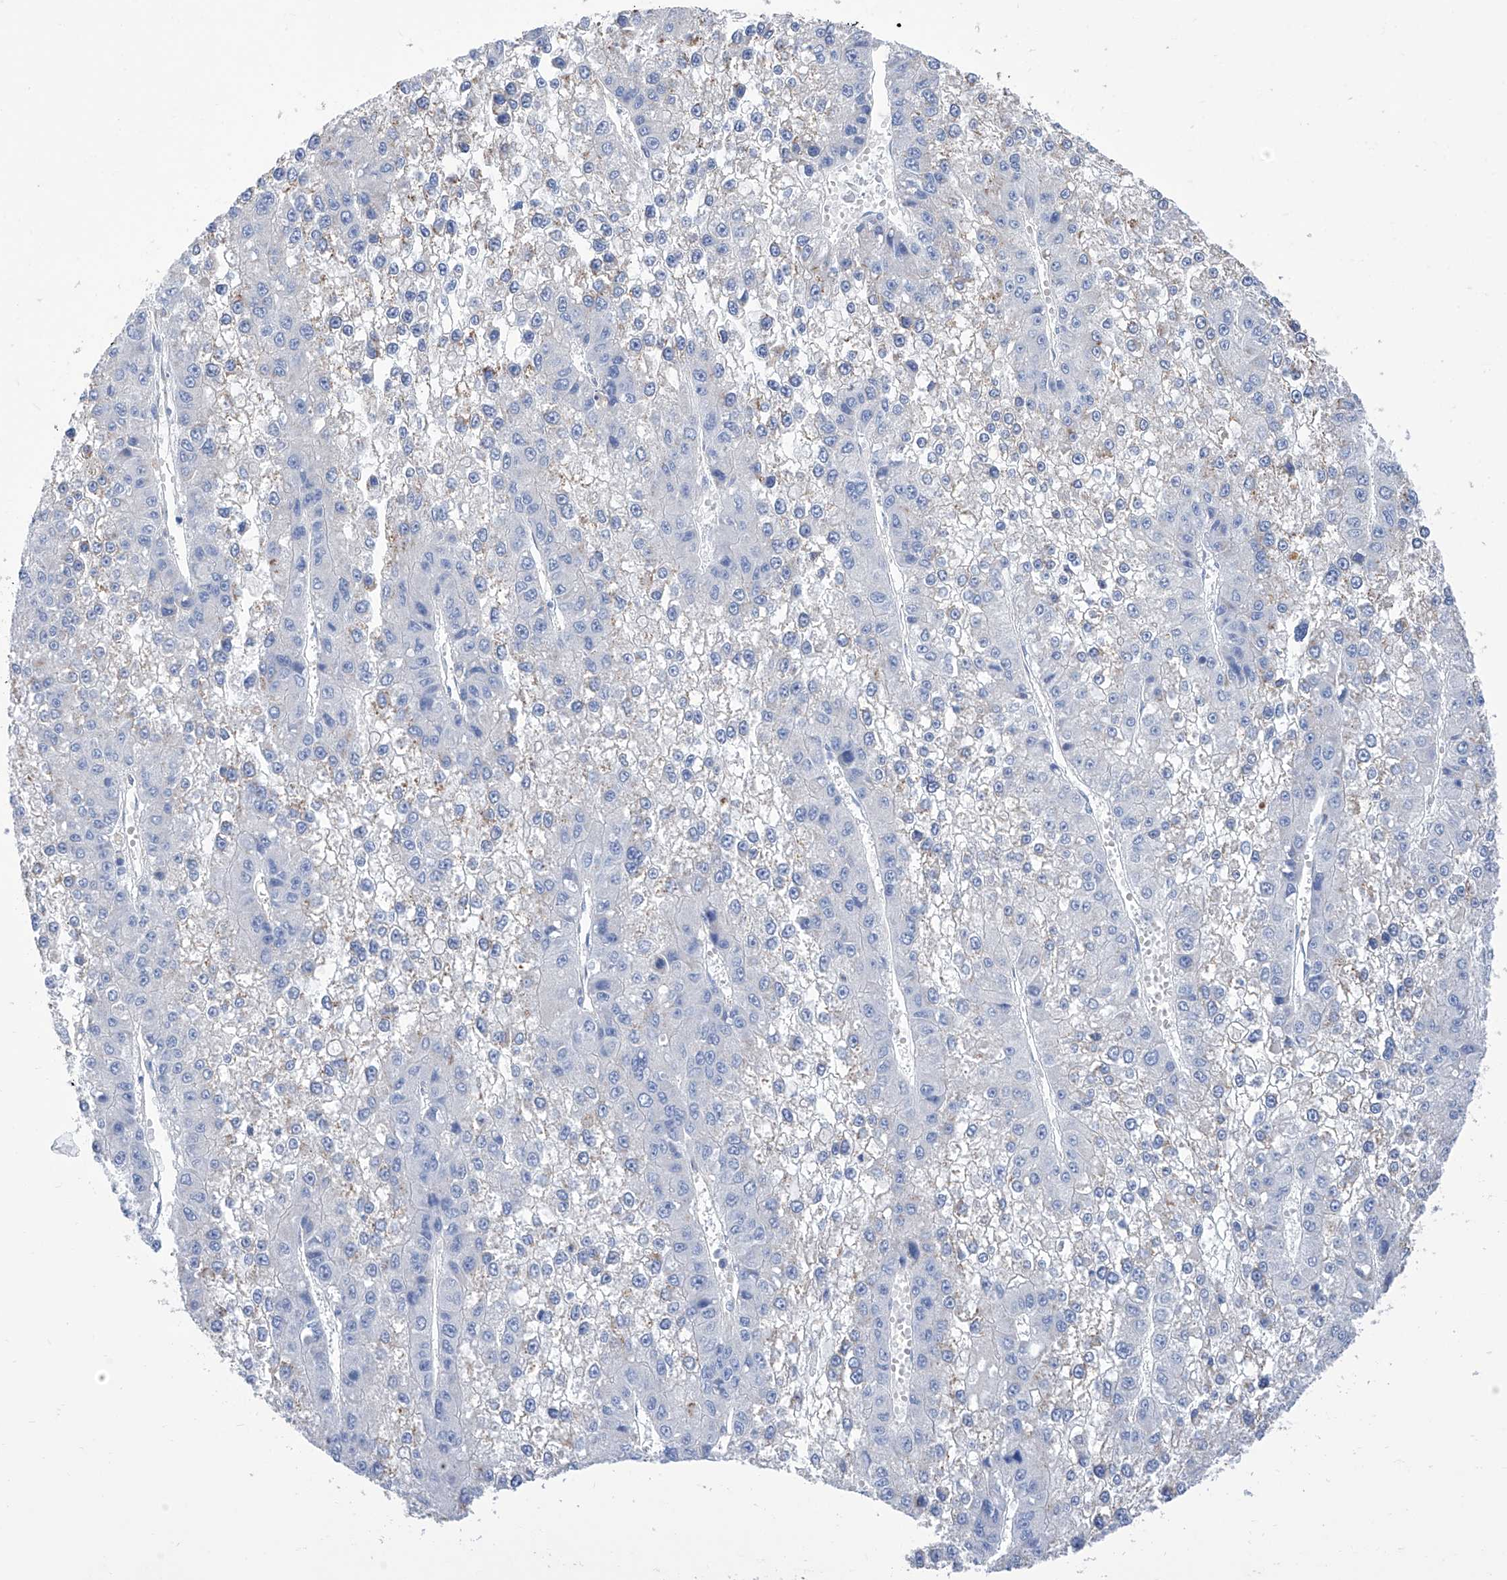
{"staining": {"intensity": "negative", "quantity": "none", "location": "none"}, "tissue": "liver cancer", "cell_type": "Tumor cells", "image_type": "cancer", "snomed": [{"axis": "morphology", "description": "Carcinoma, Hepatocellular, NOS"}, {"axis": "topography", "description": "Liver"}], "caption": "A histopathology image of human liver hepatocellular carcinoma is negative for staining in tumor cells.", "gene": "SMS", "patient": {"sex": "female", "age": 73}}